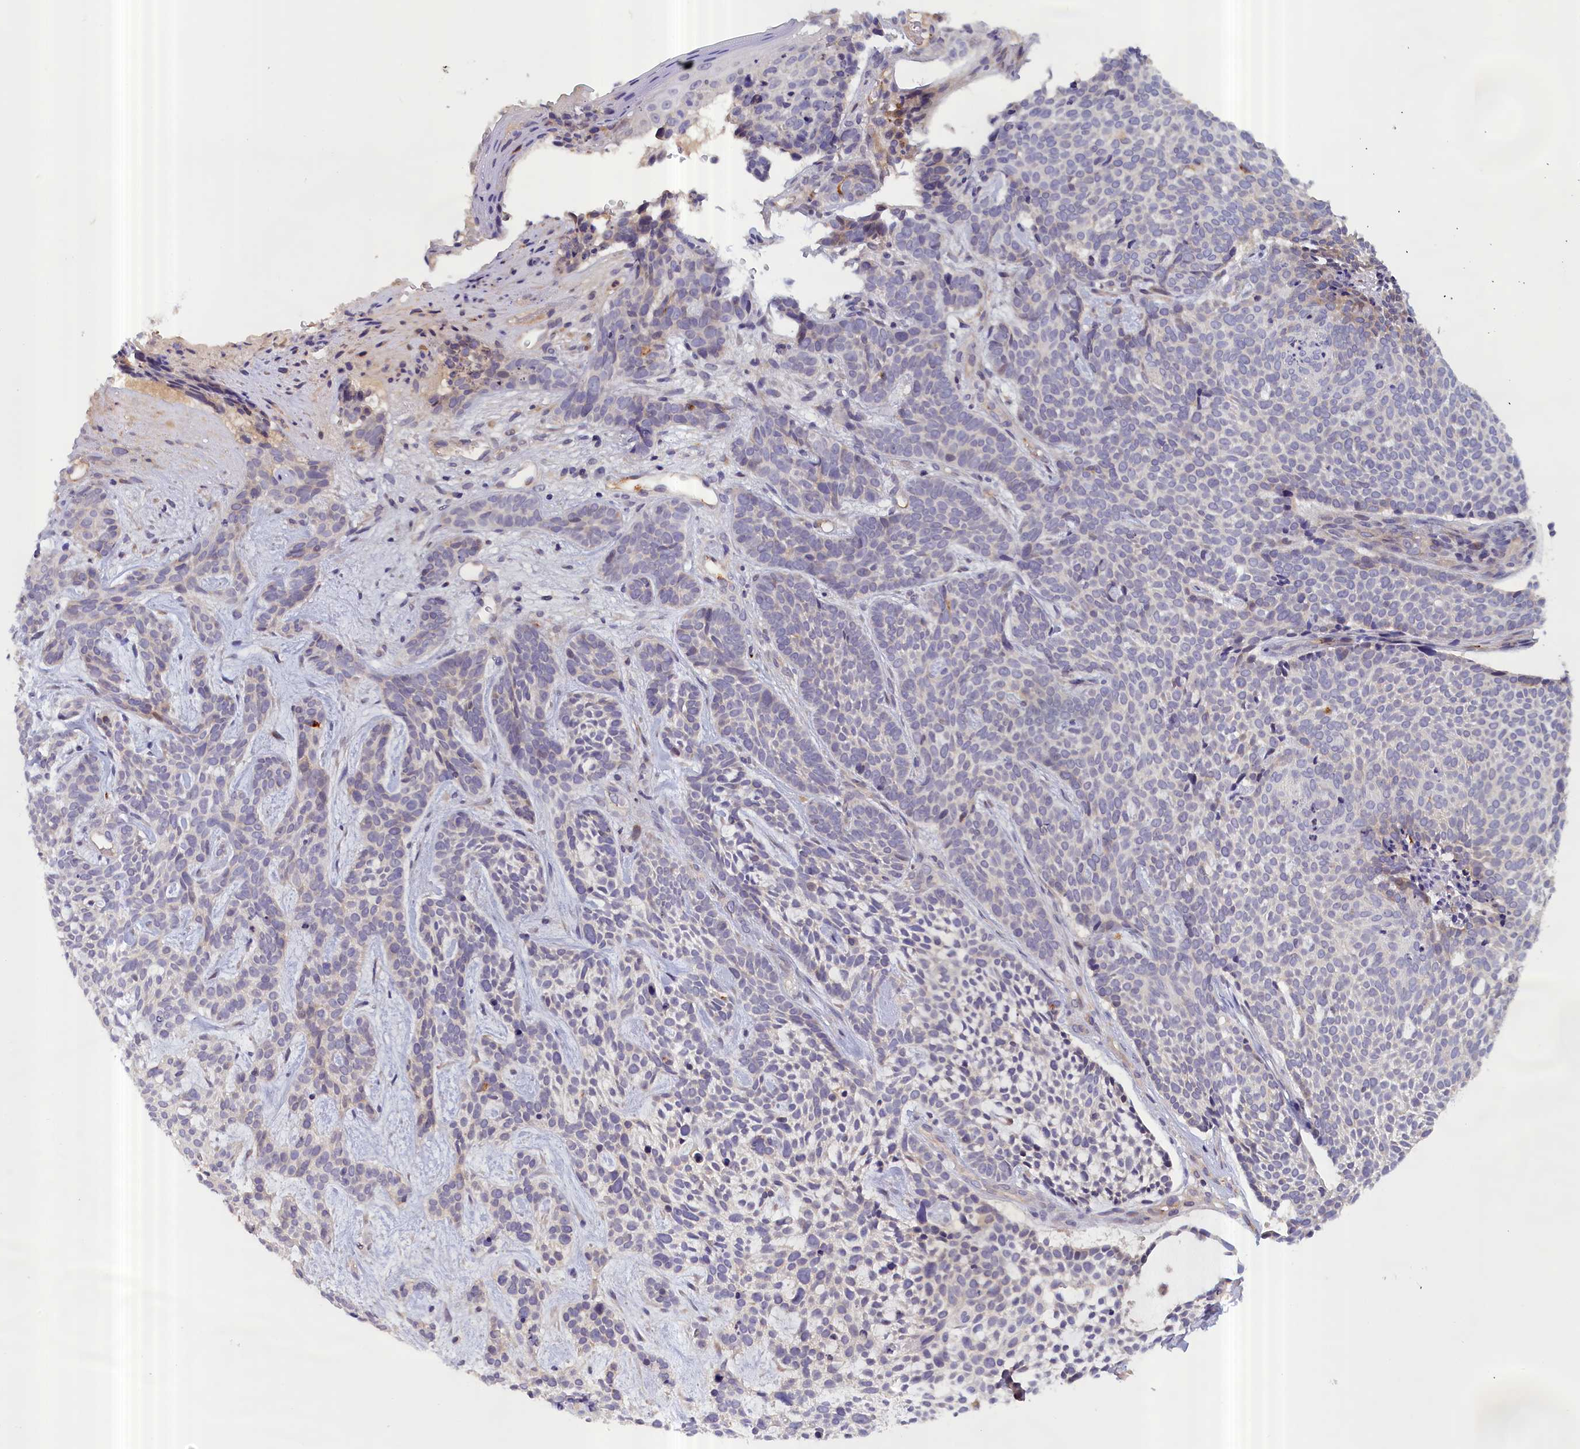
{"staining": {"intensity": "negative", "quantity": "none", "location": "none"}, "tissue": "skin cancer", "cell_type": "Tumor cells", "image_type": "cancer", "snomed": [{"axis": "morphology", "description": "Basal cell carcinoma"}, {"axis": "topography", "description": "Skin"}], "caption": "Skin cancer (basal cell carcinoma) was stained to show a protein in brown. There is no significant positivity in tumor cells.", "gene": "IGFALS", "patient": {"sex": "male", "age": 71}}